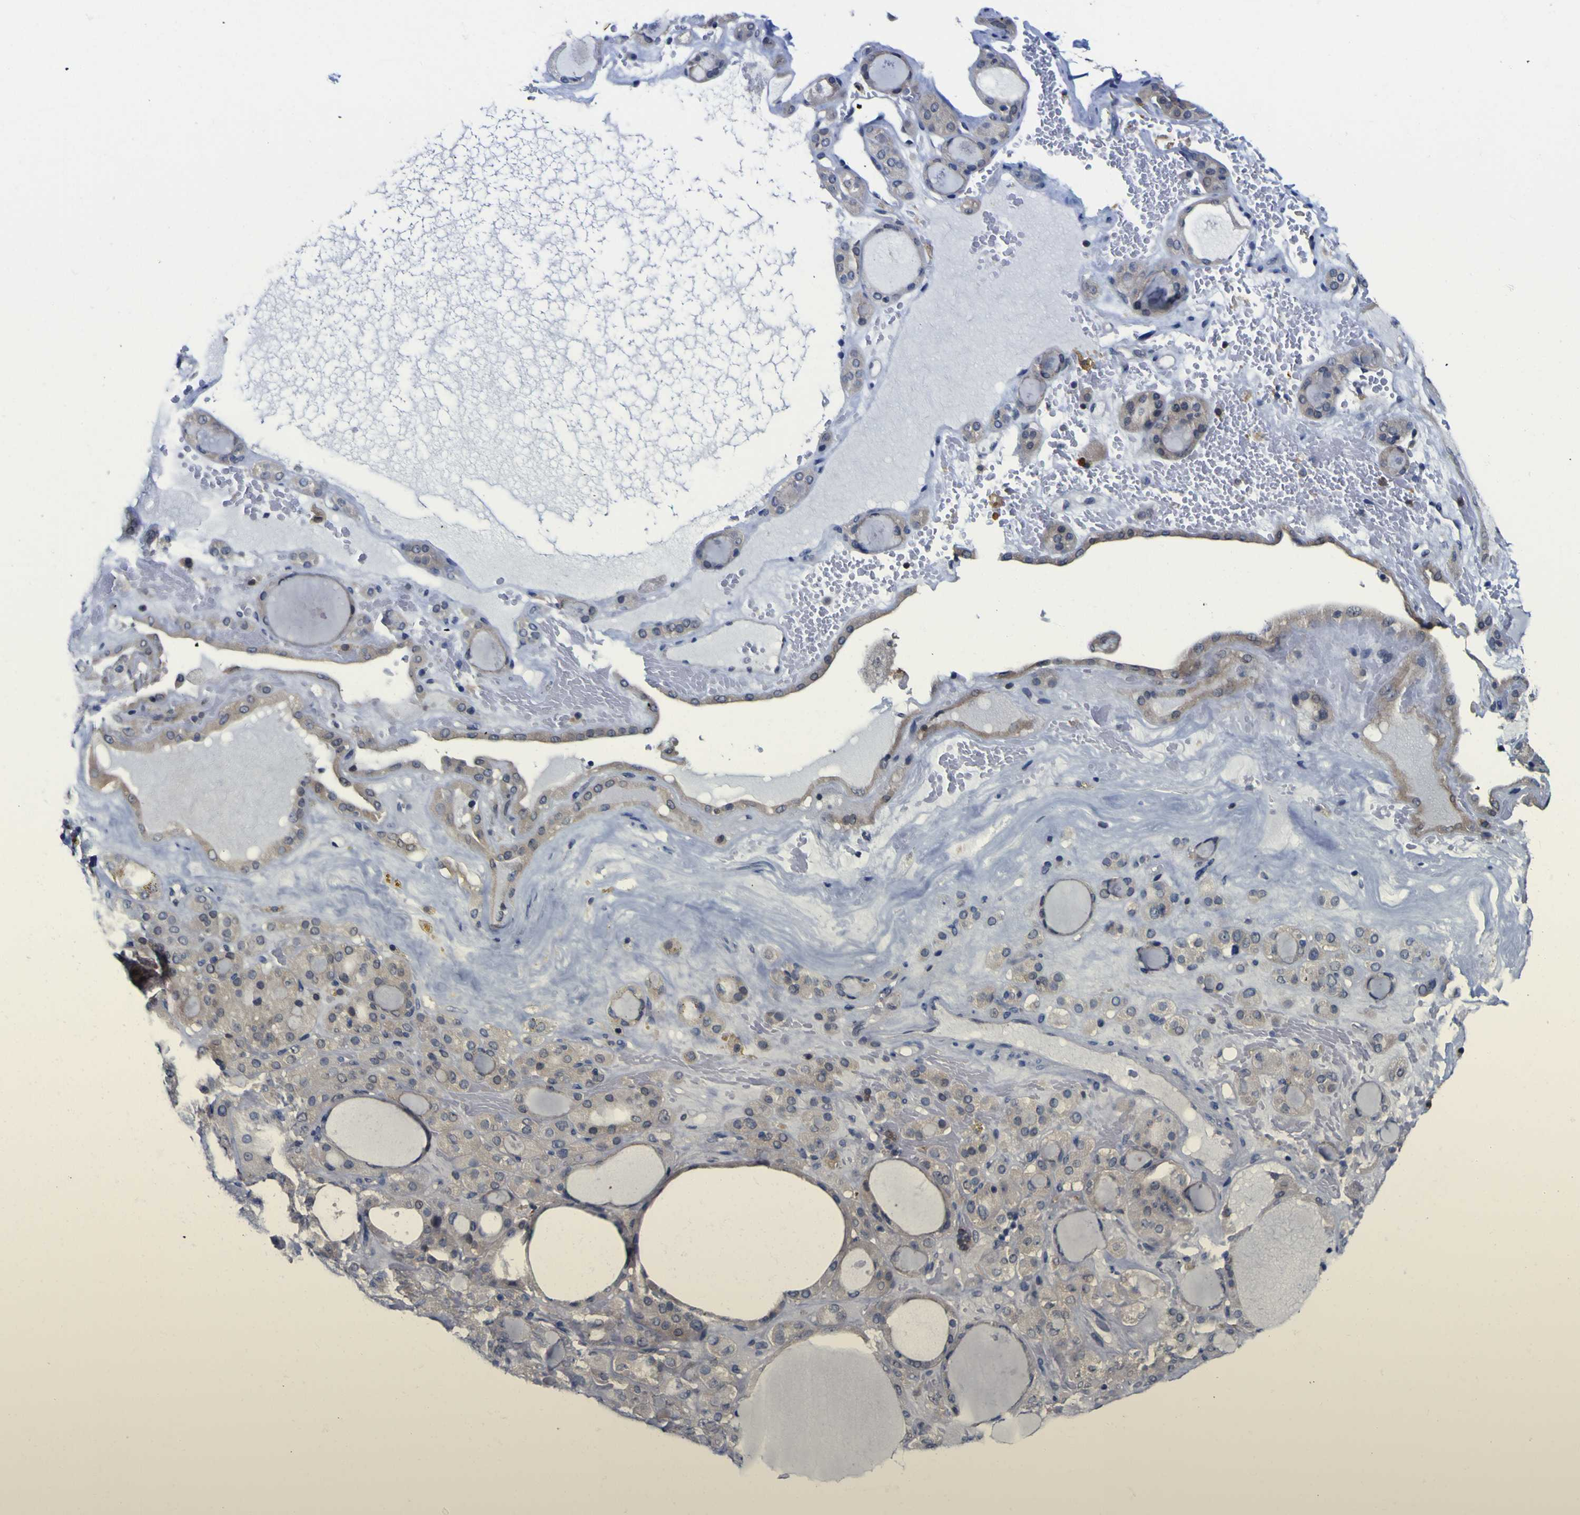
{"staining": {"intensity": "weak", "quantity": "25%-75%", "location": "cytoplasmic/membranous"}, "tissue": "thyroid gland", "cell_type": "Glandular cells", "image_type": "normal", "snomed": [{"axis": "morphology", "description": "Normal tissue, NOS"}, {"axis": "morphology", "description": "Carcinoma, NOS"}, {"axis": "topography", "description": "Thyroid gland"}], "caption": "Protein staining by immunohistochemistry (IHC) displays weak cytoplasmic/membranous staining in approximately 25%-75% of glandular cells in benign thyroid gland.", "gene": "CASP6", "patient": {"sex": "female", "age": 86}}